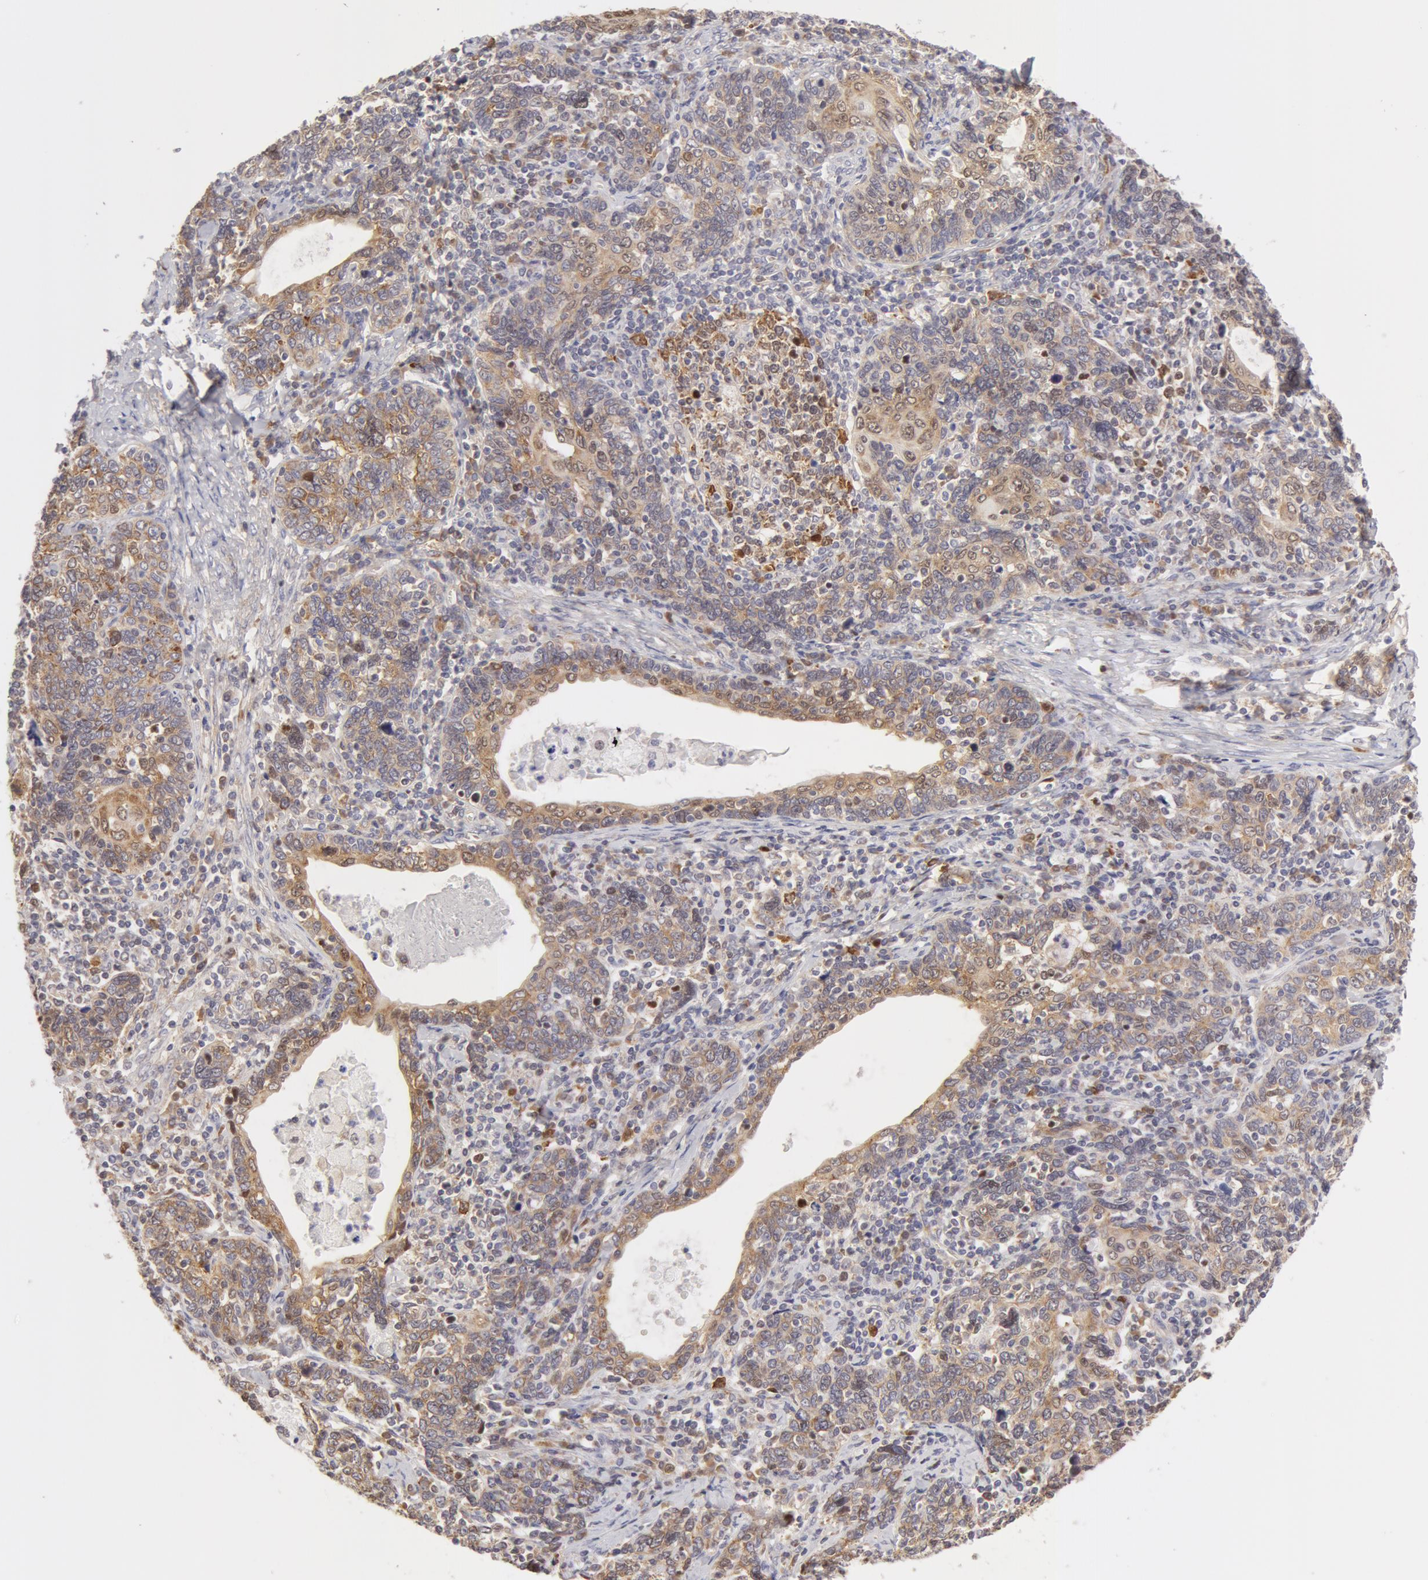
{"staining": {"intensity": "weak", "quantity": "25%-75%", "location": "cytoplasmic/membranous"}, "tissue": "cervical cancer", "cell_type": "Tumor cells", "image_type": "cancer", "snomed": [{"axis": "morphology", "description": "Squamous cell carcinoma, NOS"}, {"axis": "topography", "description": "Cervix"}], "caption": "Human cervical cancer (squamous cell carcinoma) stained for a protein (brown) shows weak cytoplasmic/membranous positive expression in about 25%-75% of tumor cells.", "gene": "DDX3Y", "patient": {"sex": "female", "age": 41}}